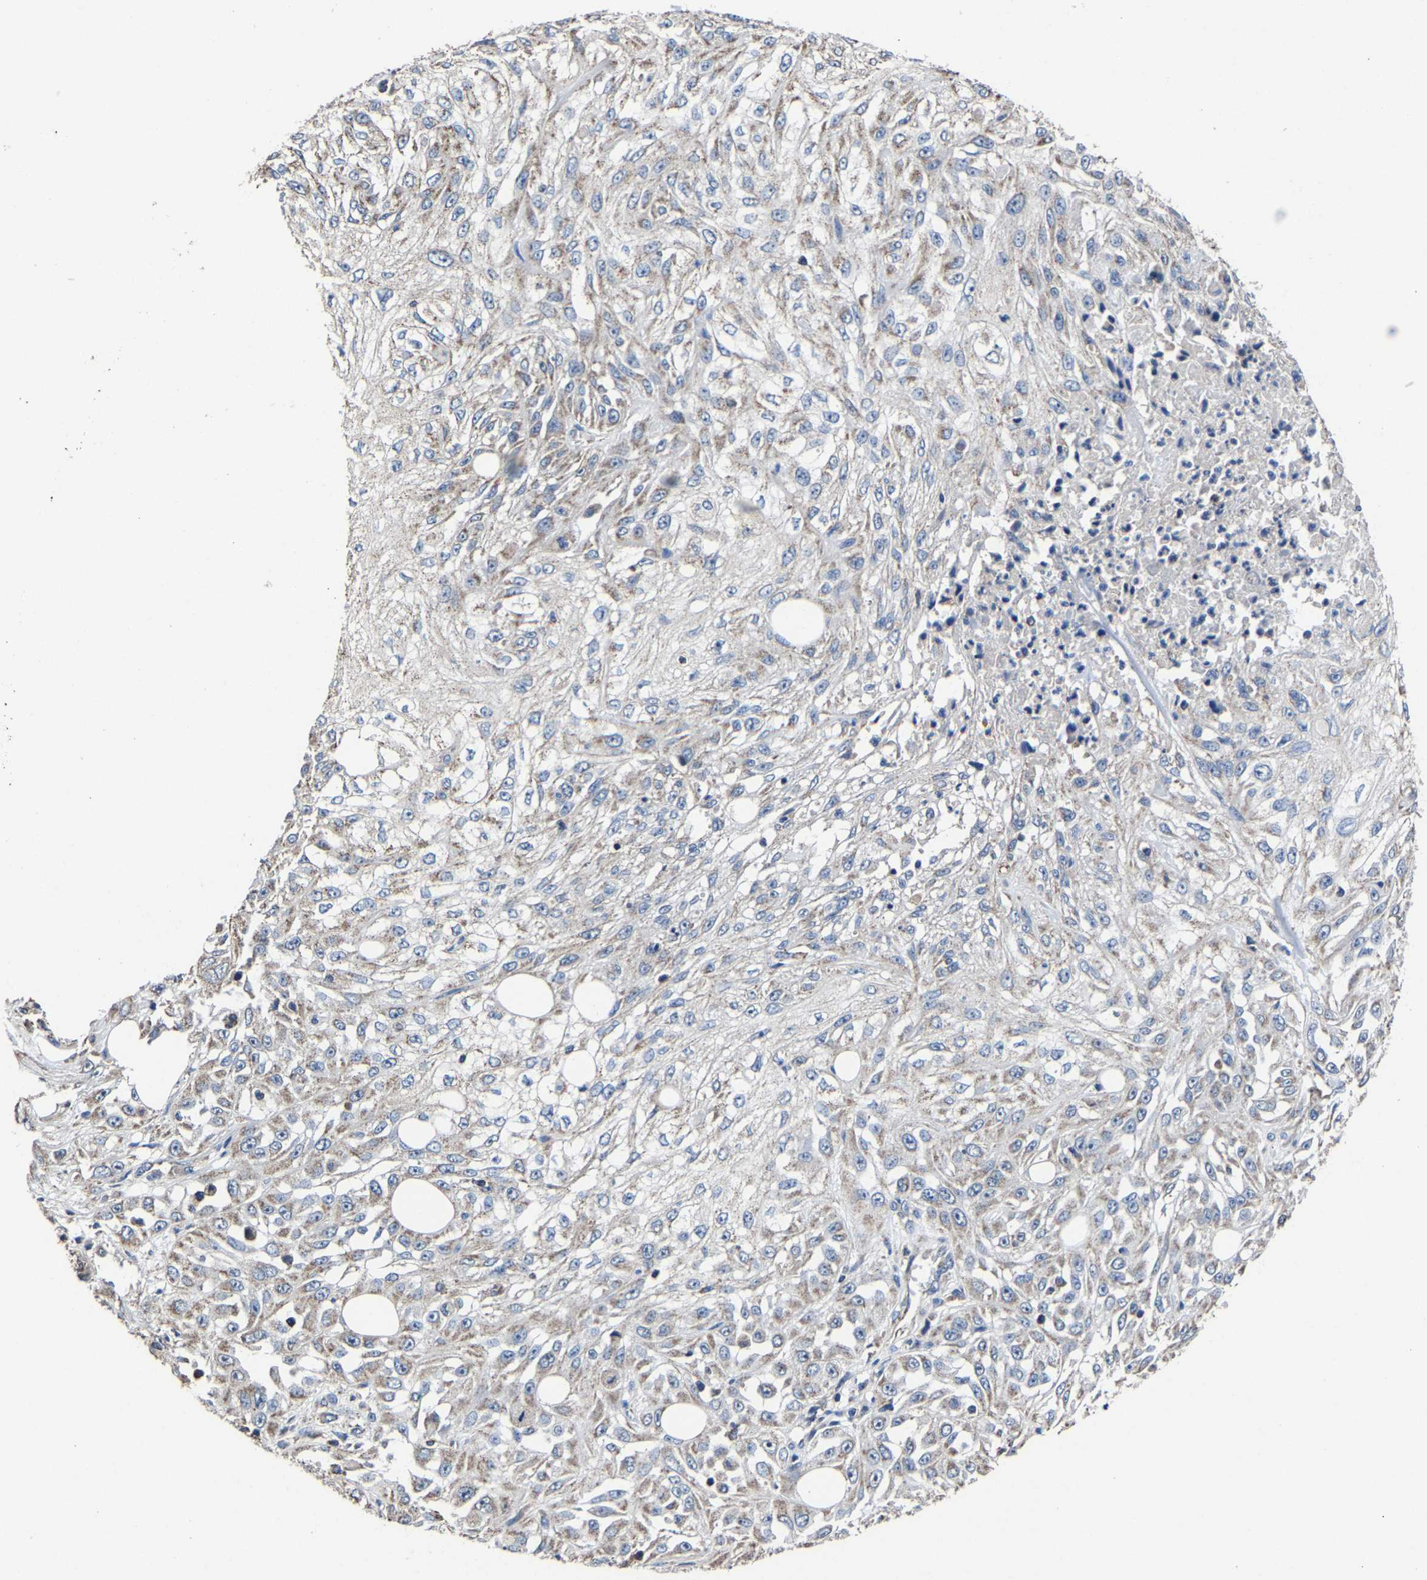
{"staining": {"intensity": "weak", "quantity": "25%-75%", "location": "cytoplasmic/membranous"}, "tissue": "skin cancer", "cell_type": "Tumor cells", "image_type": "cancer", "snomed": [{"axis": "morphology", "description": "Squamous cell carcinoma, NOS"}, {"axis": "morphology", "description": "Squamous cell carcinoma, metastatic, NOS"}, {"axis": "topography", "description": "Skin"}, {"axis": "topography", "description": "Lymph node"}], "caption": "Skin cancer (squamous cell carcinoma) tissue reveals weak cytoplasmic/membranous positivity in about 25%-75% of tumor cells", "gene": "ZCCHC7", "patient": {"sex": "male", "age": 75}}